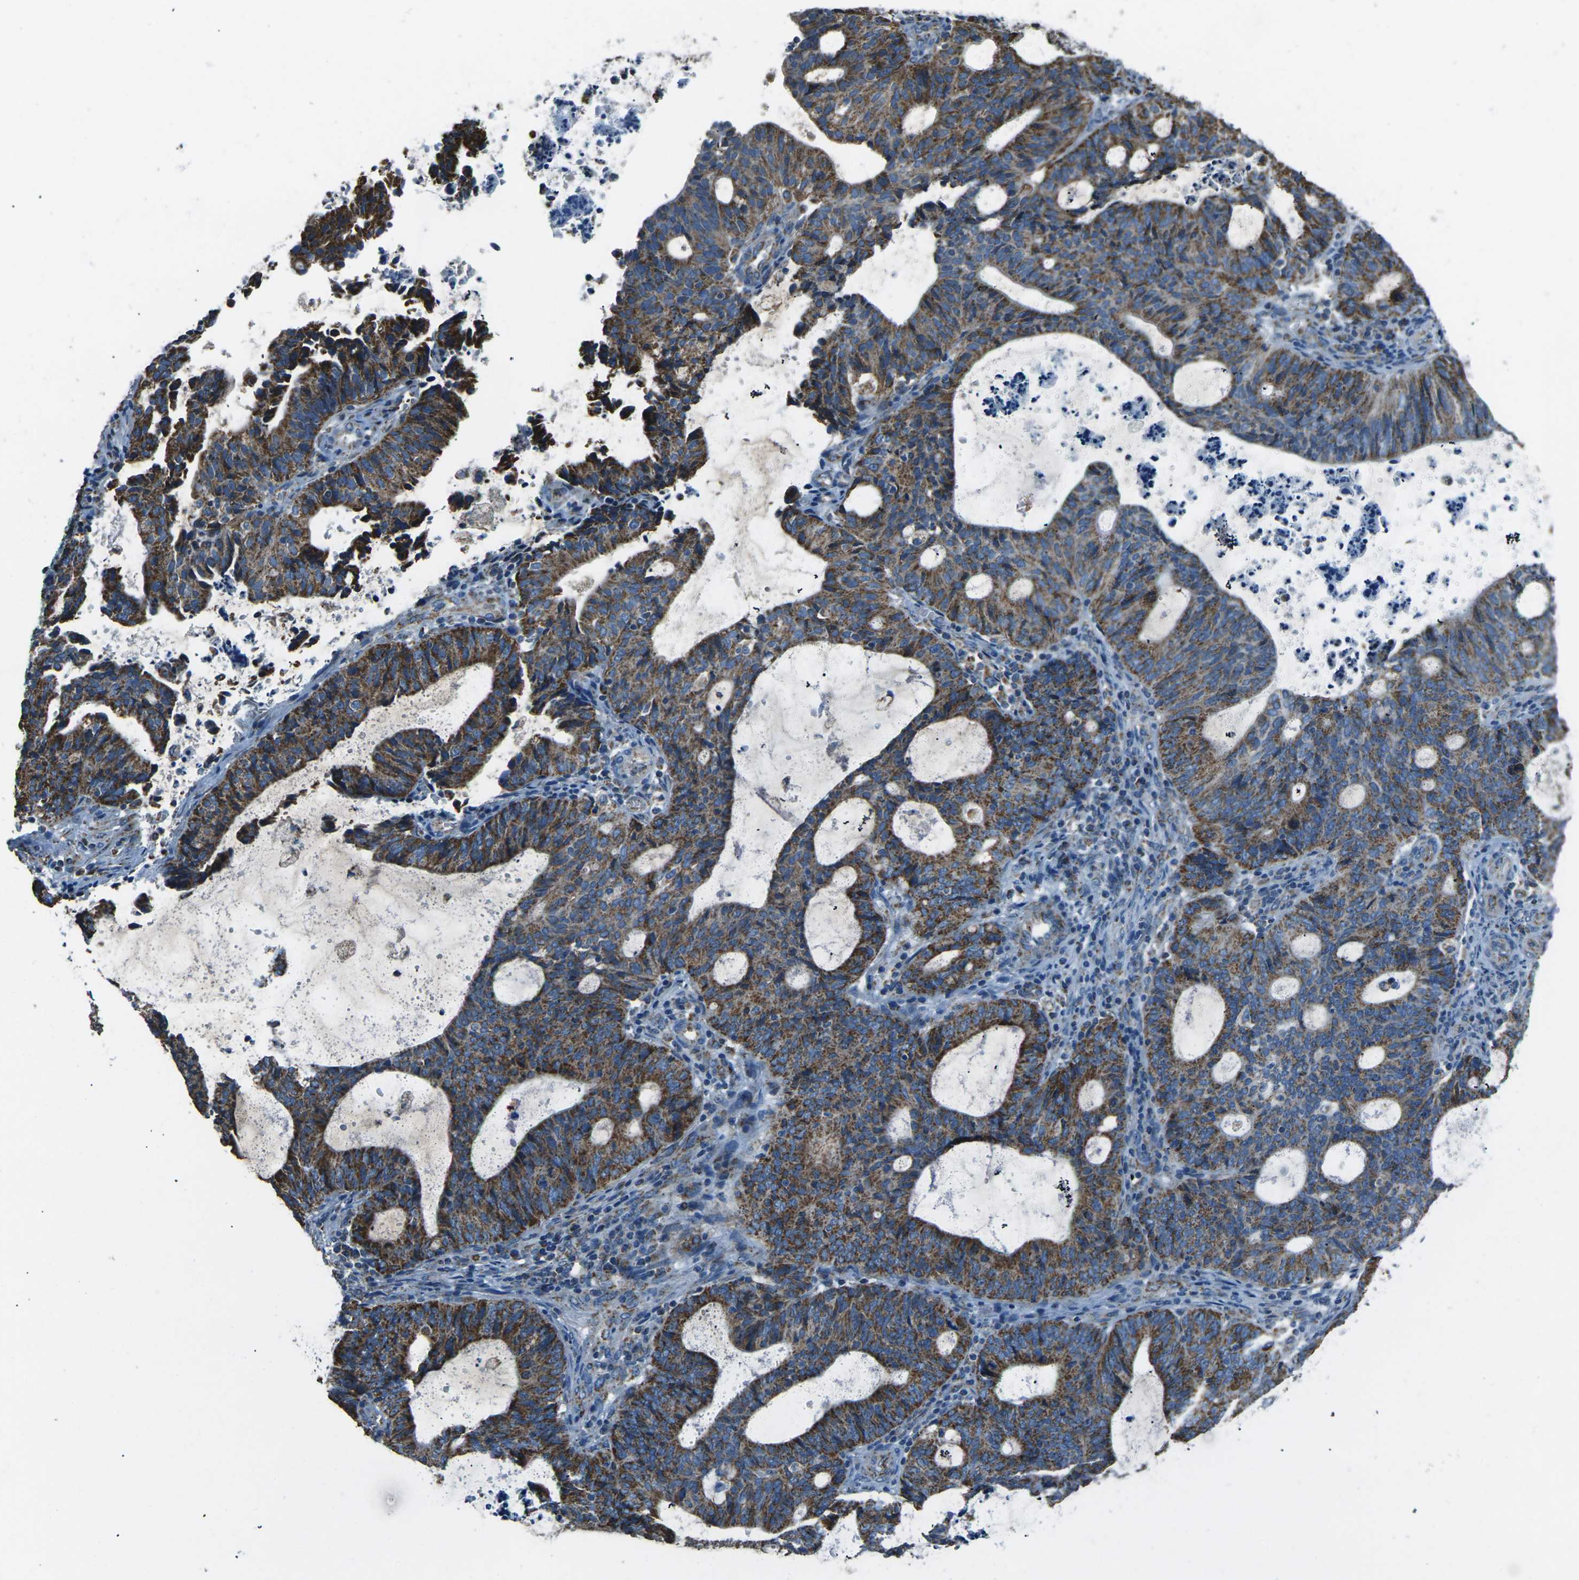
{"staining": {"intensity": "strong", "quantity": ">75%", "location": "cytoplasmic/membranous"}, "tissue": "endometrial cancer", "cell_type": "Tumor cells", "image_type": "cancer", "snomed": [{"axis": "morphology", "description": "Adenocarcinoma, NOS"}, {"axis": "topography", "description": "Uterus"}], "caption": "Approximately >75% of tumor cells in endometrial cancer (adenocarcinoma) show strong cytoplasmic/membranous protein expression as visualized by brown immunohistochemical staining.", "gene": "IRF3", "patient": {"sex": "female", "age": 83}}